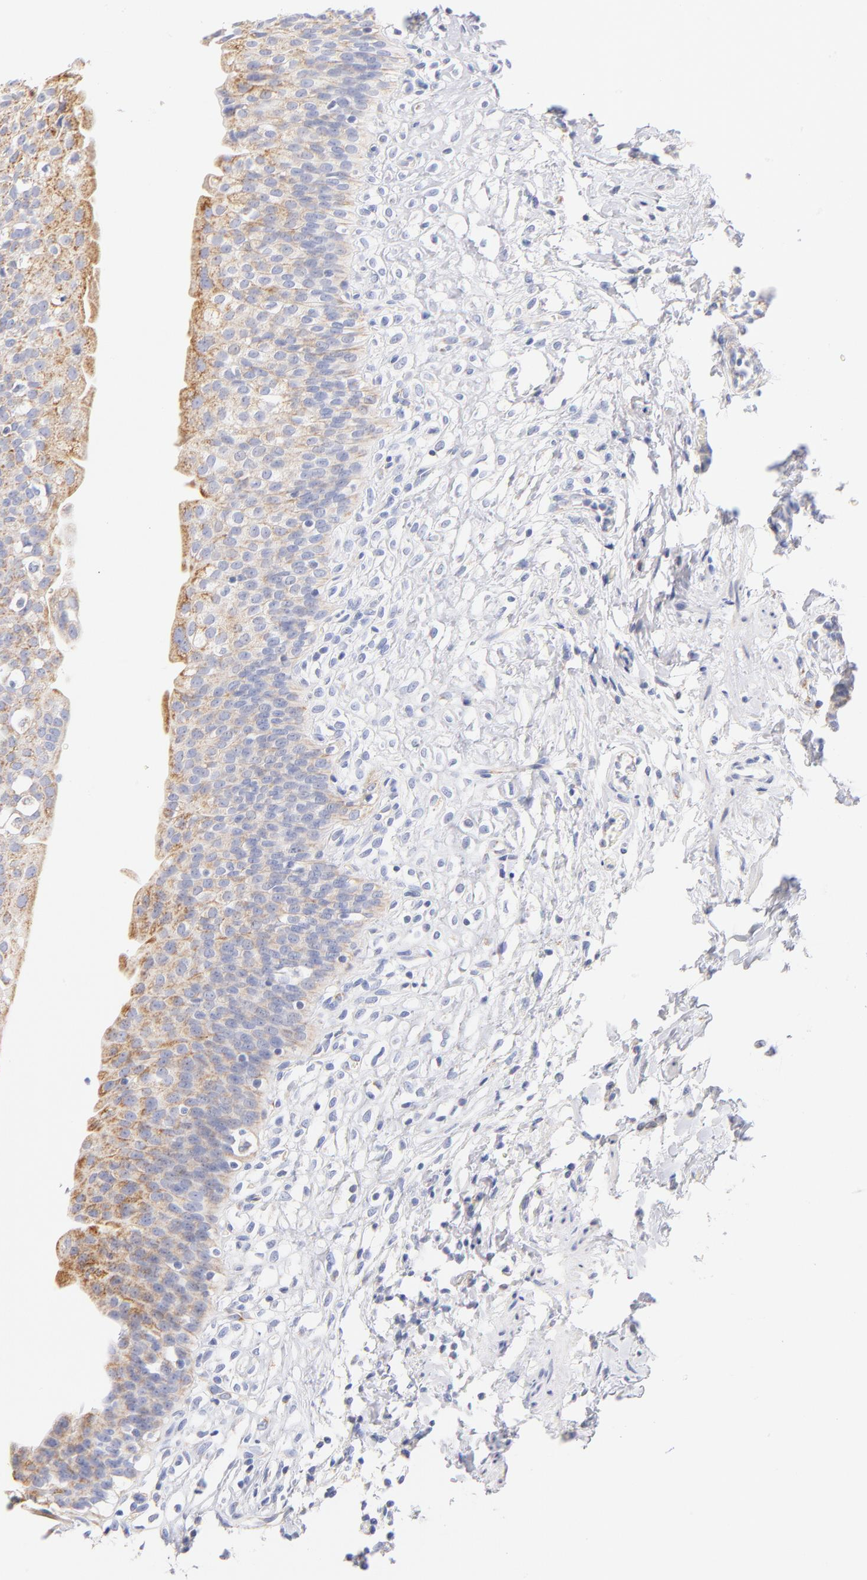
{"staining": {"intensity": "weak", "quantity": ">75%", "location": "cytoplasmic/membranous"}, "tissue": "urinary bladder", "cell_type": "Urothelial cells", "image_type": "normal", "snomed": [{"axis": "morphology", "description": "Normal tissue, NOS"}, {"axis": "topography", "description": "Urinary bladder"}], "caption": "Brown immunohistochemical staining in benign urinary bladder shows weak cytoplasmic/membranous positivity in about >75% of urothelial cells.", "gene": "AIFM1", "patient": {"sex": "female", "age": 80}}